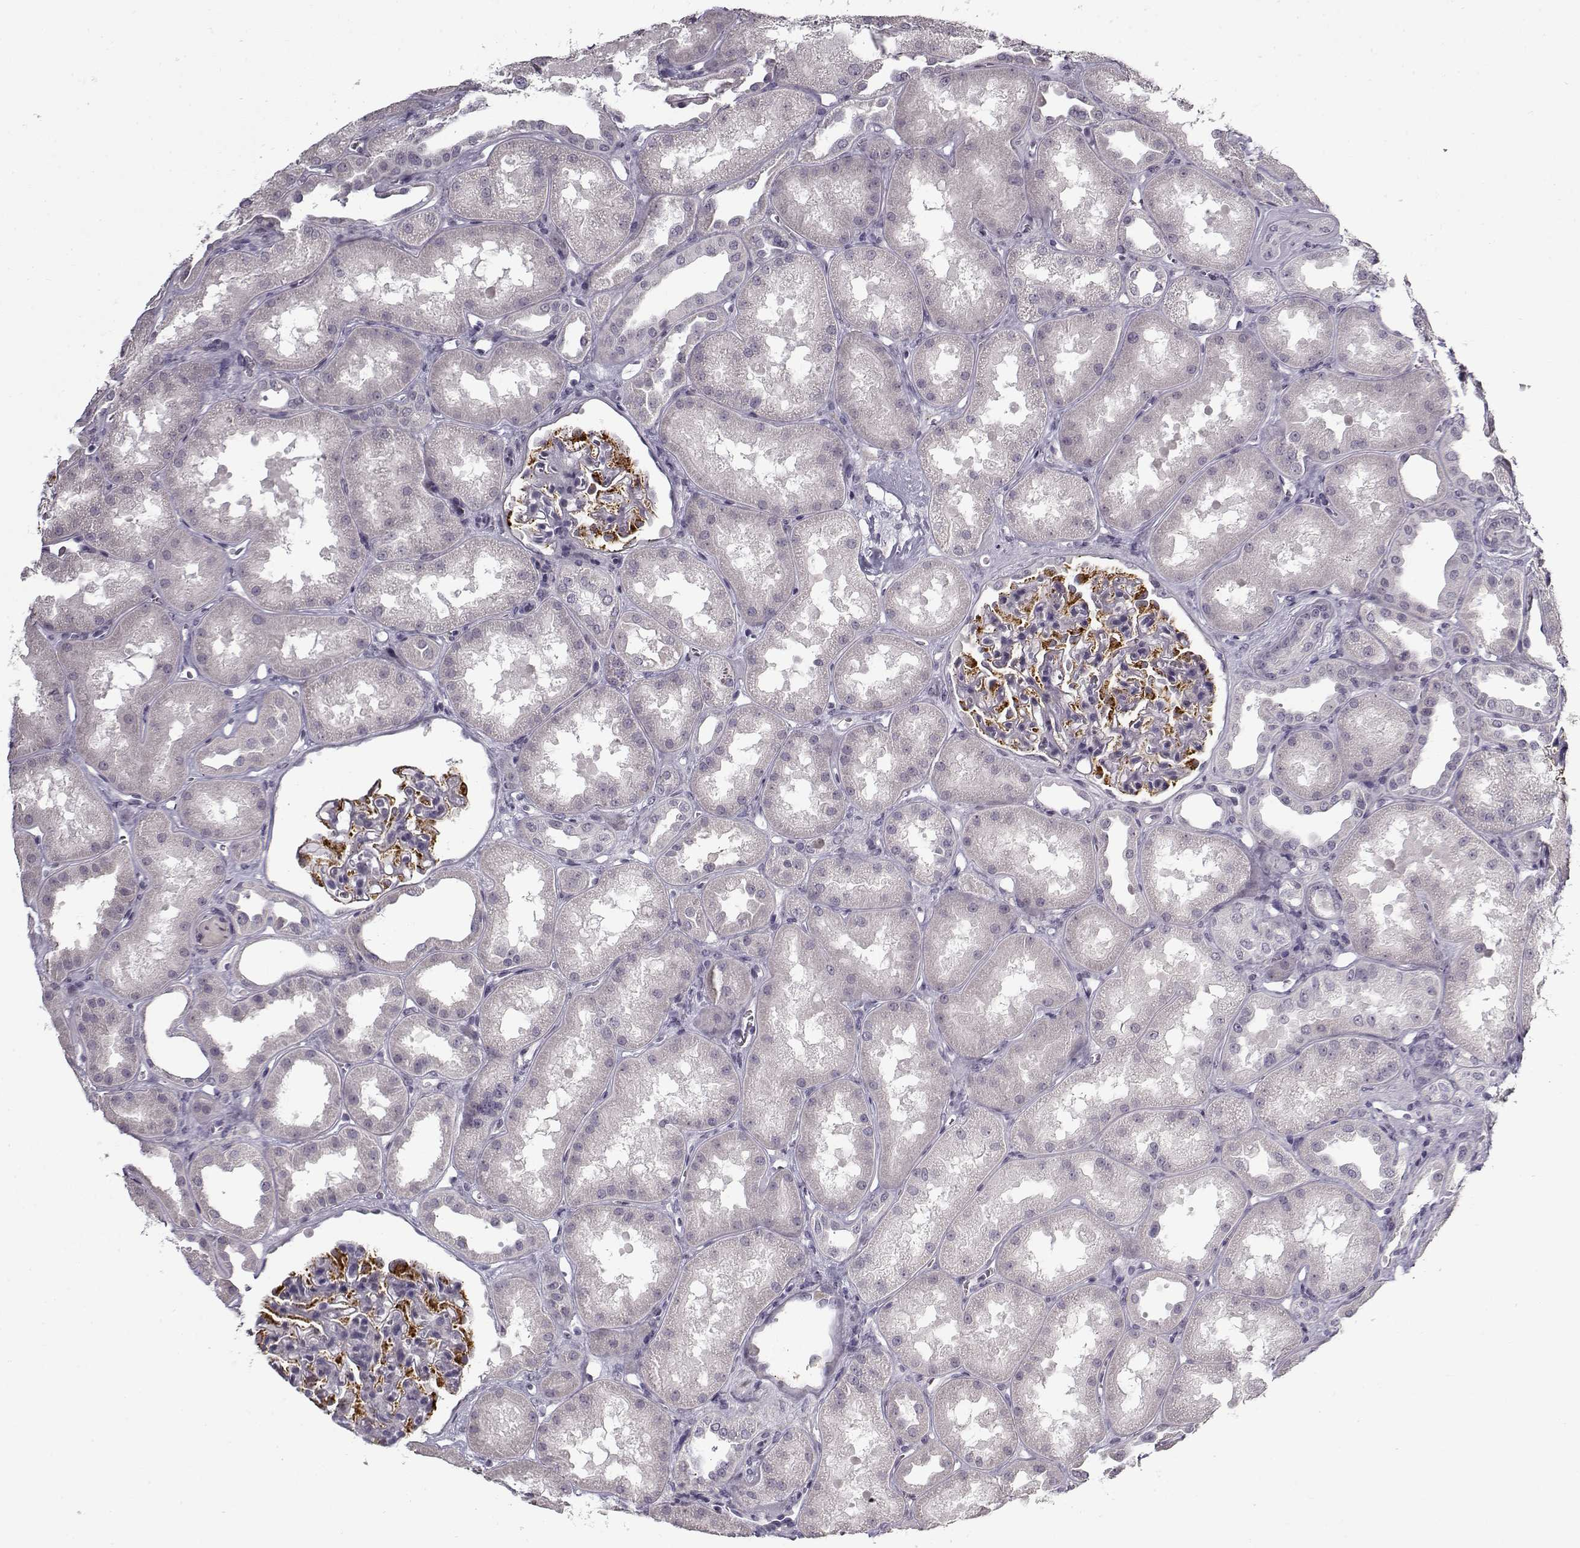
{"staining": {"intensity": "strong", "quantity": "25%-75%", "location": "cytoplasmic/membranous"}, "tissue": "kidney", "cell_type": "Cells in glomeruli", "image_type": "normal", "snomed": [{"axis": "morphology", "description": "Normal tissue, NOS"}, {"axis": "topography", "description": "Kidney"}], "caption": "Protein staining of unremarkable kidney demonstrates strong cytoplasmic/membranous staining in about 25%-75% of cells in glomeruli.", "gene": "SNCA", "patient": {"sex": "male", "age": 61}}